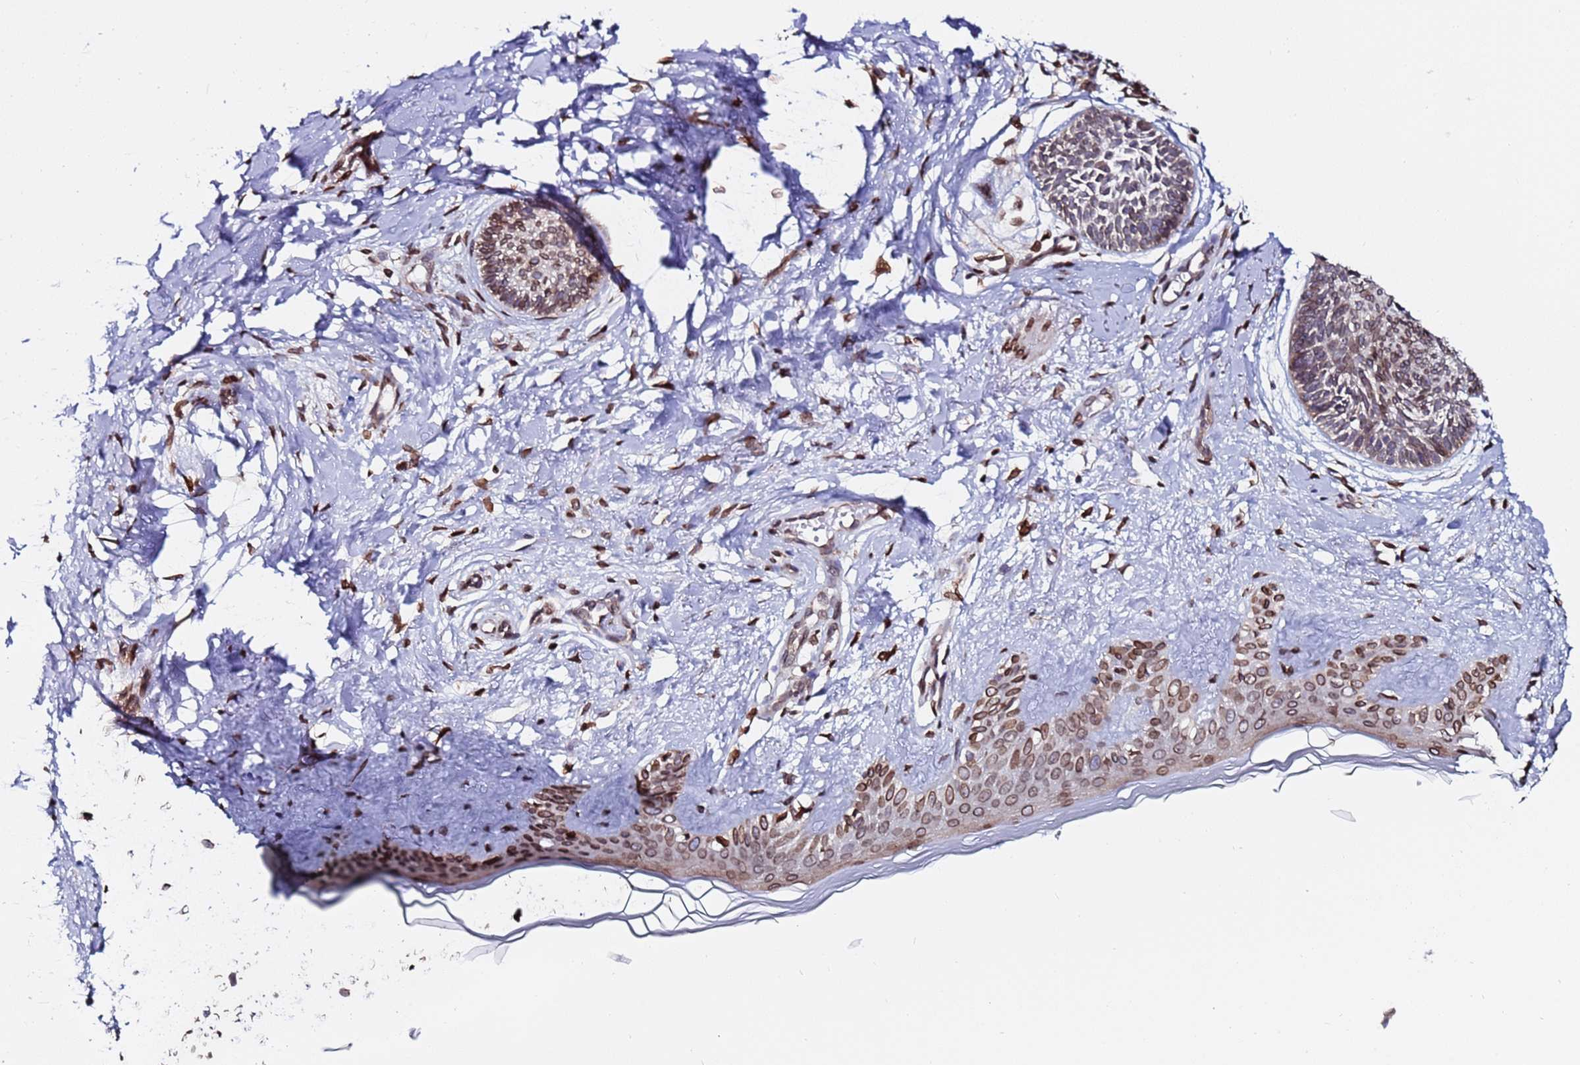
{"staining": {"intensity": "weak", "quantity": ">75%", "location": "nuclear"}, "tissue": "skin cancer", "cell_type": "Tumor cells", "image_type": "cancer", "snomed": [{"axis": "morphology", "description": "Basal cell carcinoma"}, {"axis": "topography", "description": "Skin"}], "caption": "Skin cancer was stained to show a protein in brown. There is low levels of weak nuclear staining in about >75% of tumor cells.", "gene": "TOR1AIP1", "patient": {"sex": "female", "age": 81}}